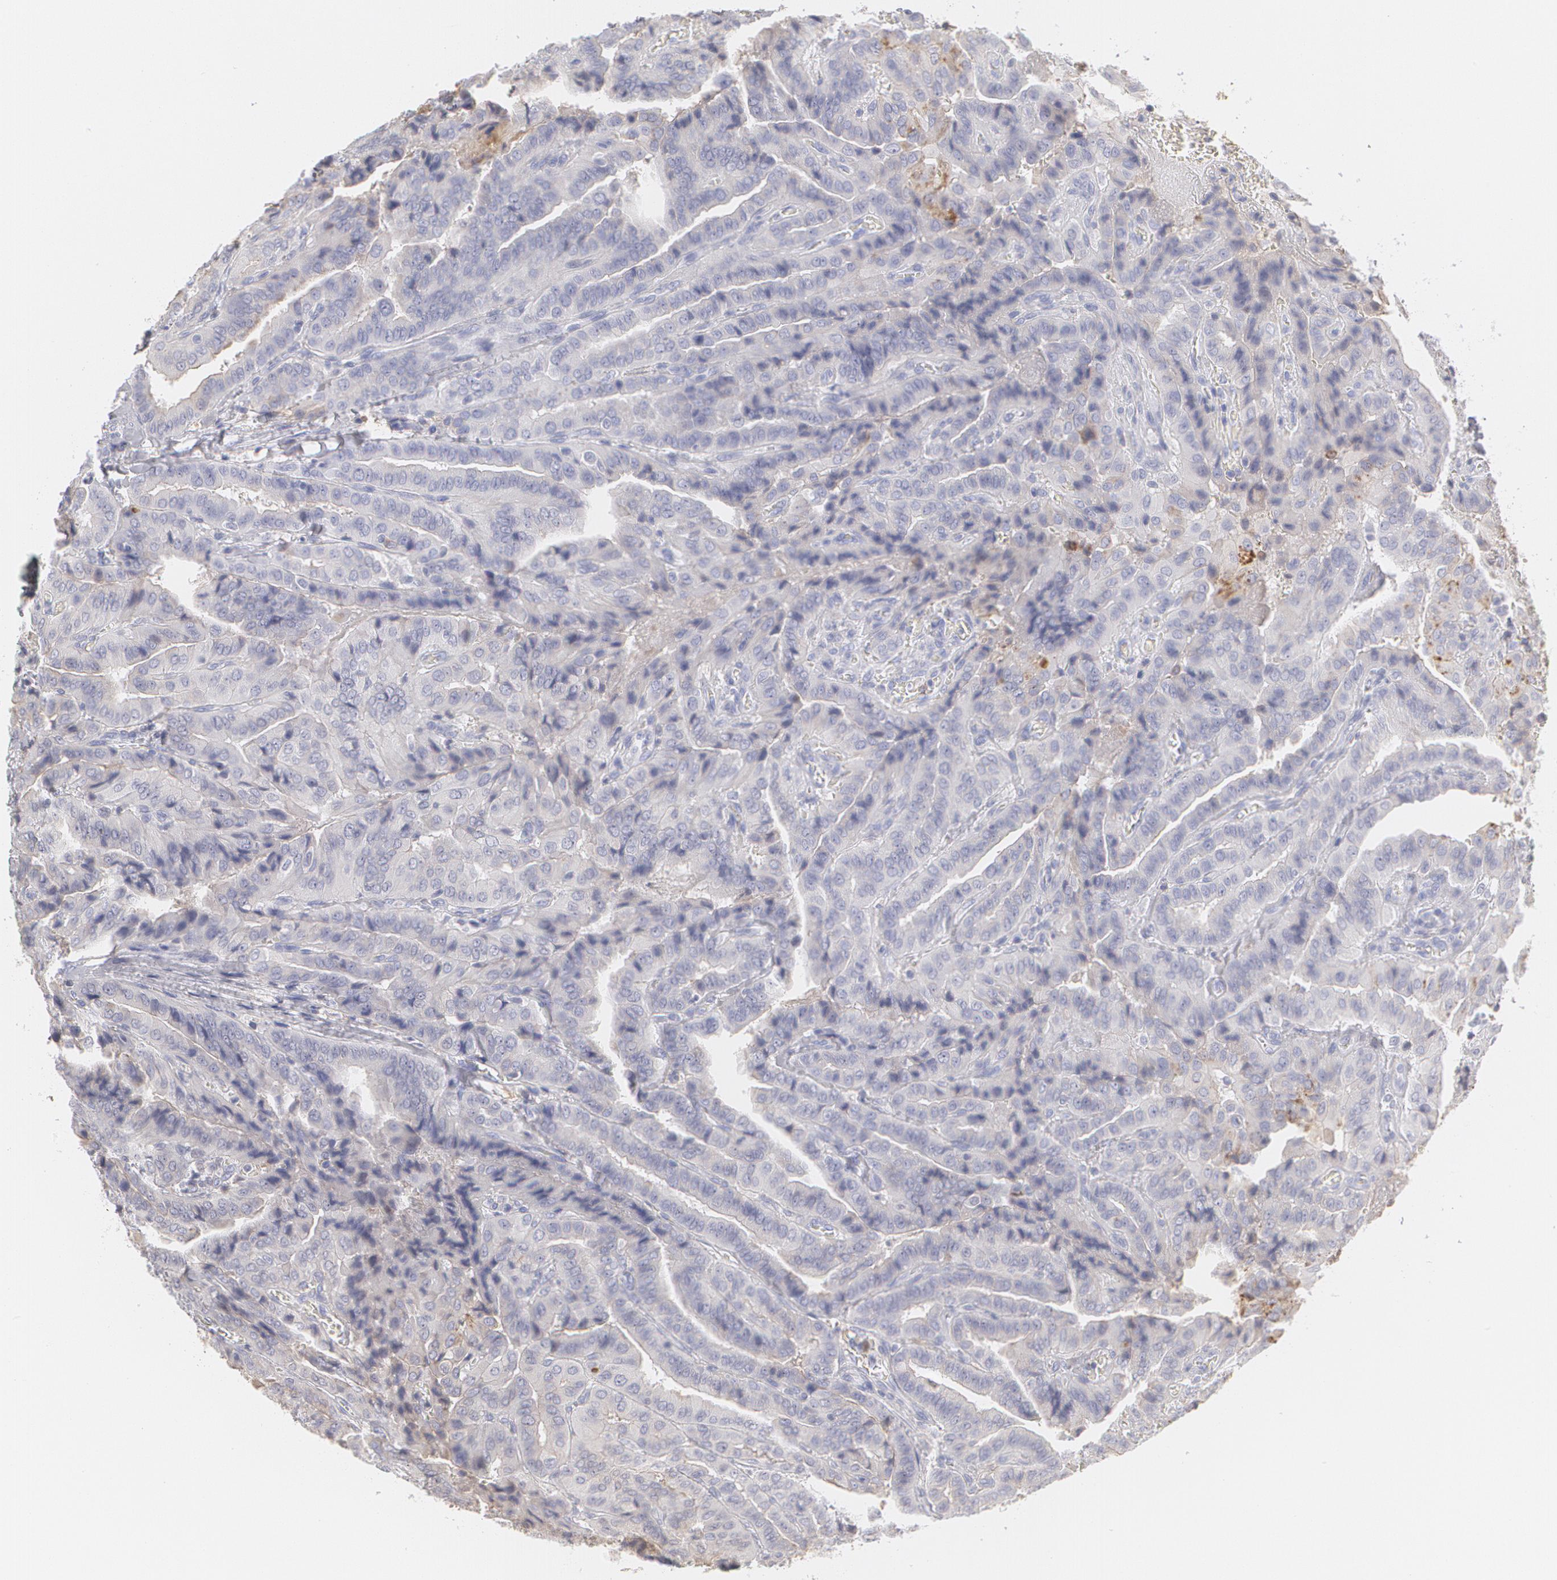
{"staining": {"intensity": "negative", "quantity": "none", "location": "none"}, "tissue": "thyroid cancer", "cell_type": "Tumor cells", "image_type": "cancer", "snomed": [{"axis": "morphology", "description": "Papillary adenocarcinoma, NOS"}, {"axis": "topography", "description": "Thyroid gland"}], "caption": "Immunohistochemistry of thyroid papillary adenocarcinoma reveals no positivity in tumor cells.", "gene": "SERPINA1", "patient": {"sex": "female", "age": 71}}